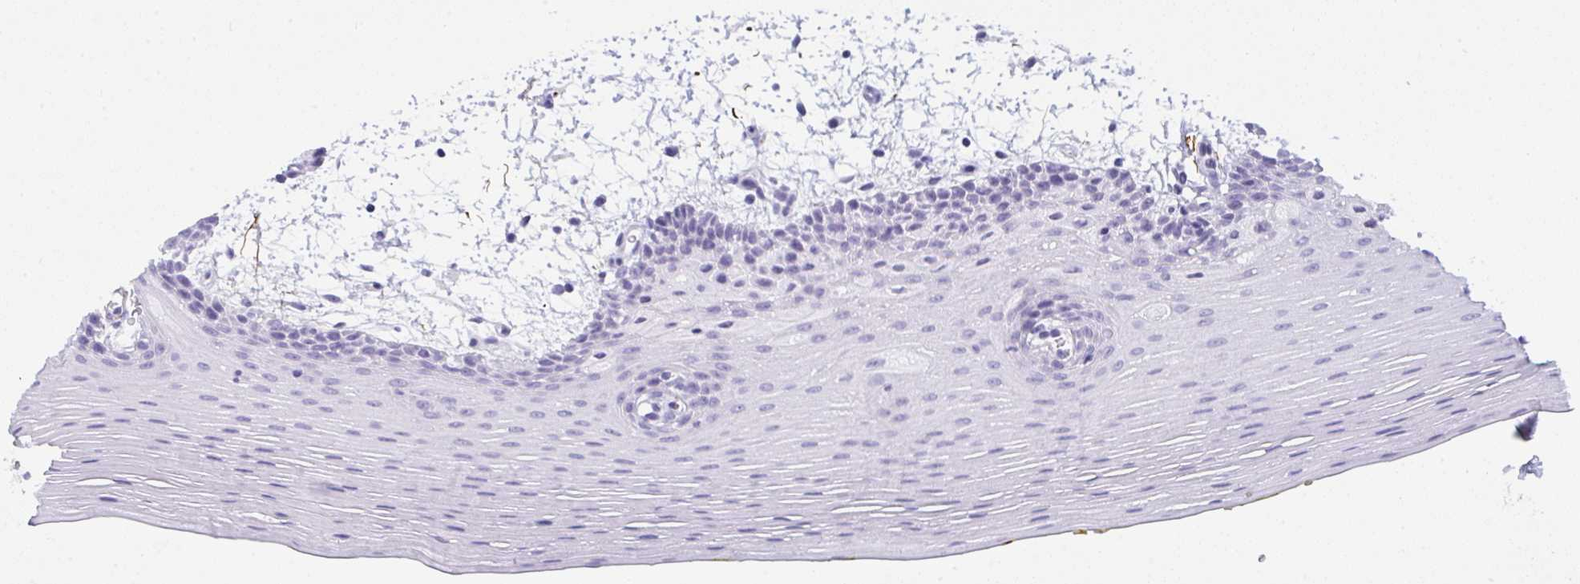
{"staining": {"intensity": "negative", "quantity": "none", "location": "none"}, "tissue": "oral mucosa", "cell_type": "Squamous epithelial cells", "image_type": "normal", "snomed": [{"axis": "morphology", "description": "Normal tissue, NOS"}, {"axis": "topography", "description": "Oral tissue"}], "caption": "High magnification brightfield microscopy of unremarkable oral mucosa stained with DAB (brown) and counterstained with hematoxylin (blue): squamous epithelial cells show no significant expression.", "gene": "ELN", "patient": {"sex": "female", "age": 81}}